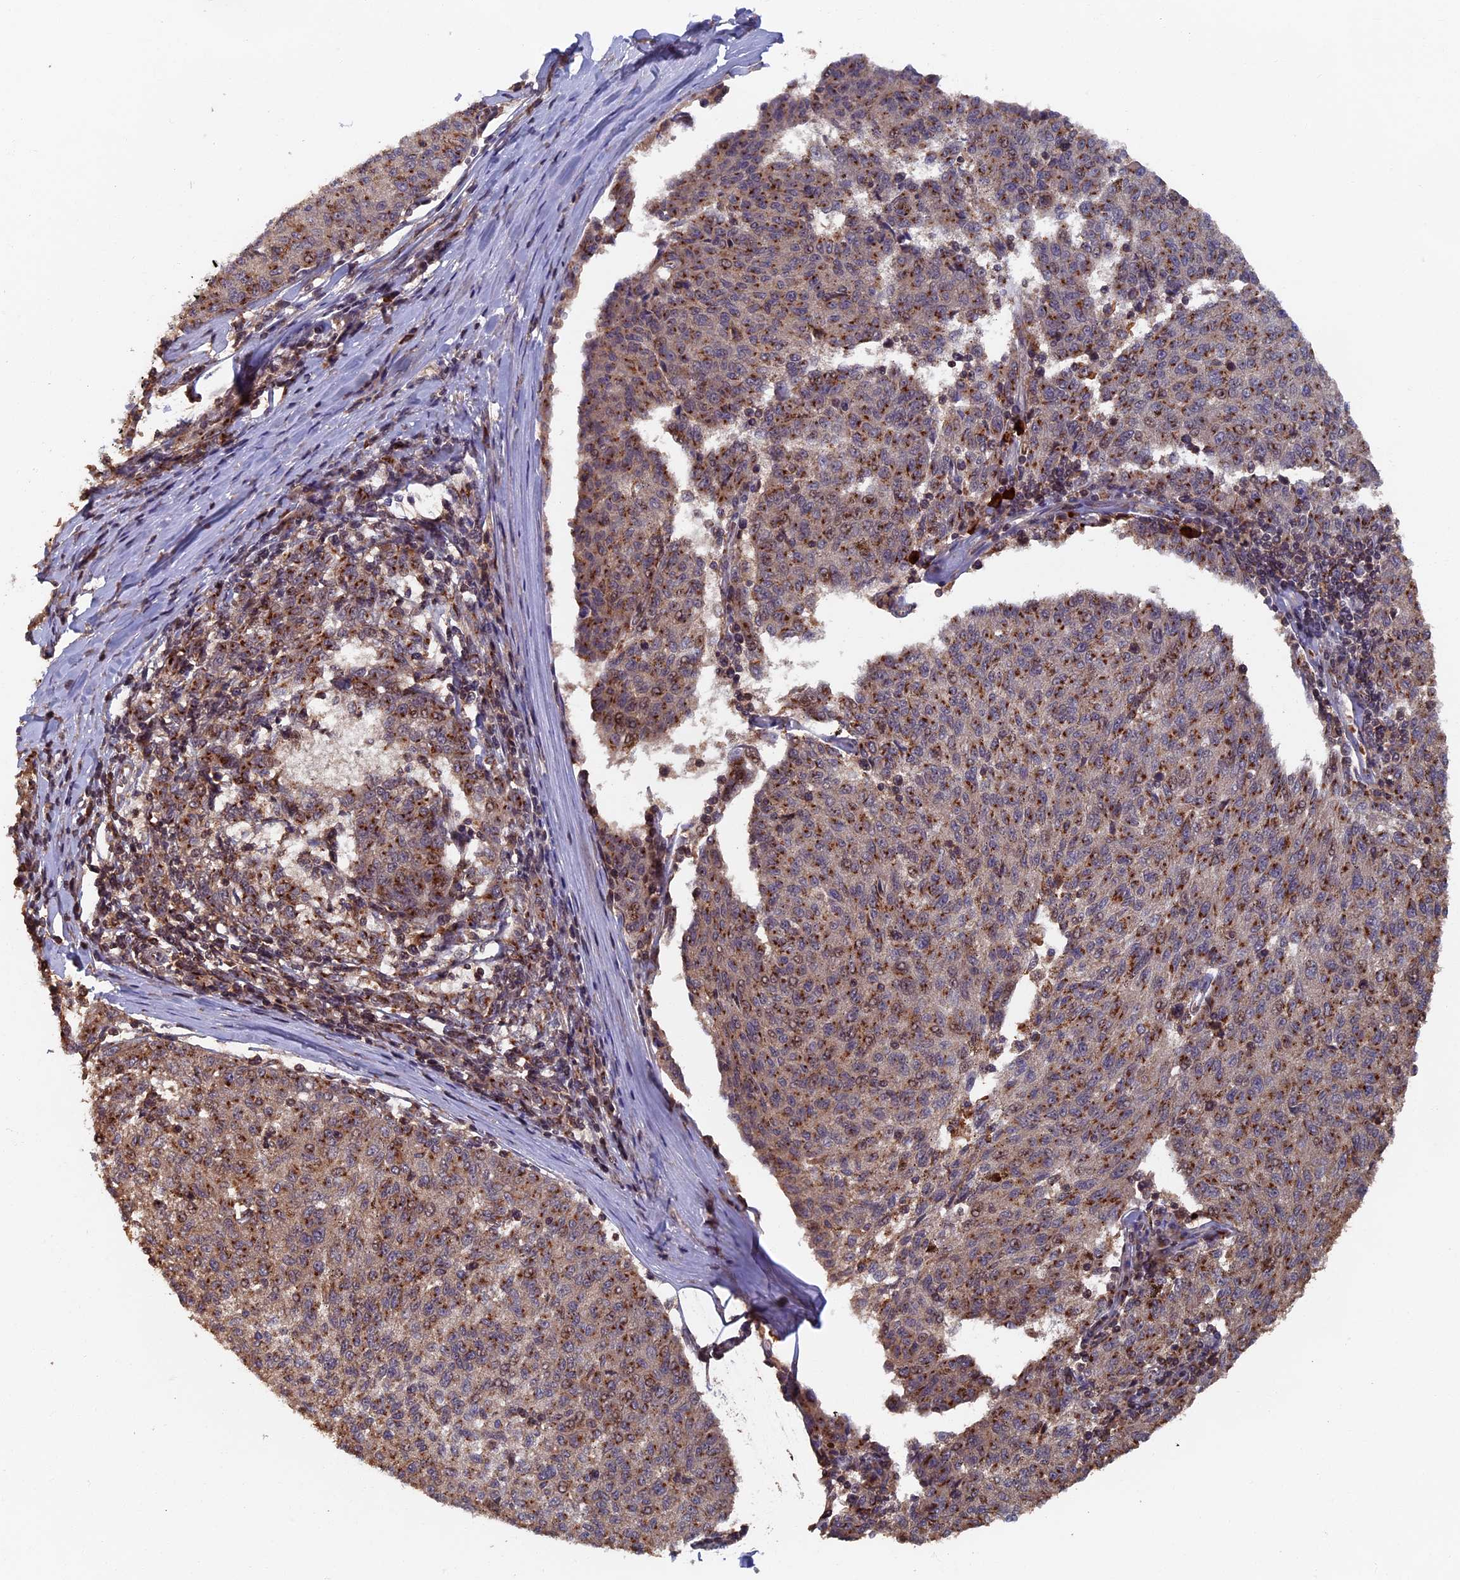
{"staining": {"intensity": "moderate", "quantity": ">75%", "location": "cytoplasmic/membranous"}, "tissue": "melanoma", "cell_type": "Tumor cells", "image_type": "cancer", "snomed": [{"axis": "morphology", "description": "Malignant melanoma, NOS"}, {"axis": "topography", "description": "Skin"}], "caption": "Brown immunohistochemical staining in human malignant melanoma demonstrates moderate cytoplasmic/membranous expression in approximately >75% of tumor cells.", "gene": "RASGRF1", "patient": {"sex": "female", "age": 72}}